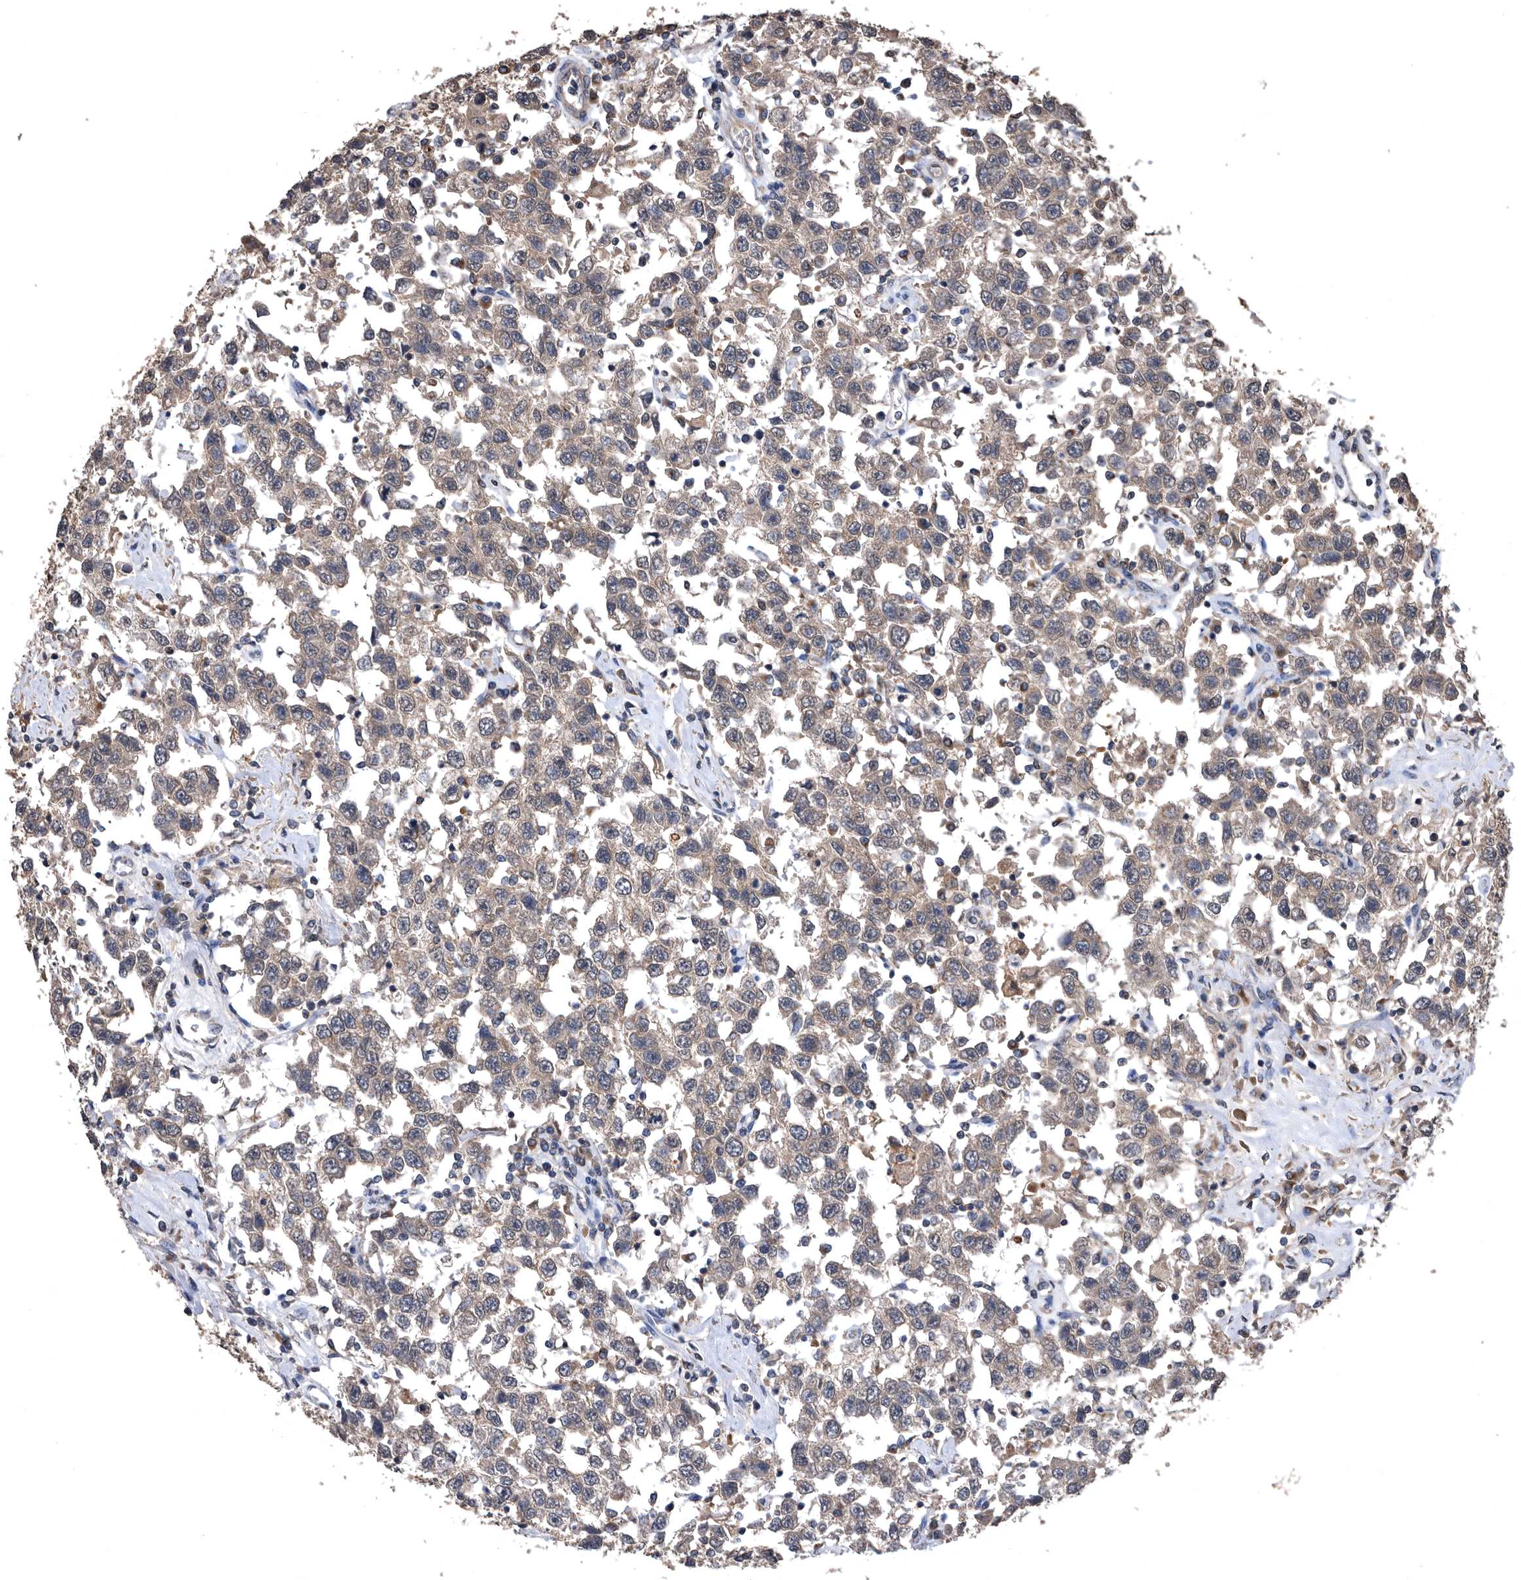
{"staining": {"intensity": "weak", "quantity": "<25%", "location": "cytoplasmic/membranous"}, "tissue": "testis cancer", "cell_type": "Tumor cells", "image_type": "cancer", "snomed": [{"axis": "morphology", "description": "Seminoma, NOS"}, {"axis": "topography", "description": "Testis"}], "caption": "Protein analysis of seminoma (testis) exhibits no significant expression in tumor cells.", "gene": "NRBP1", "patient": {"sex": "male", "age": 41}}